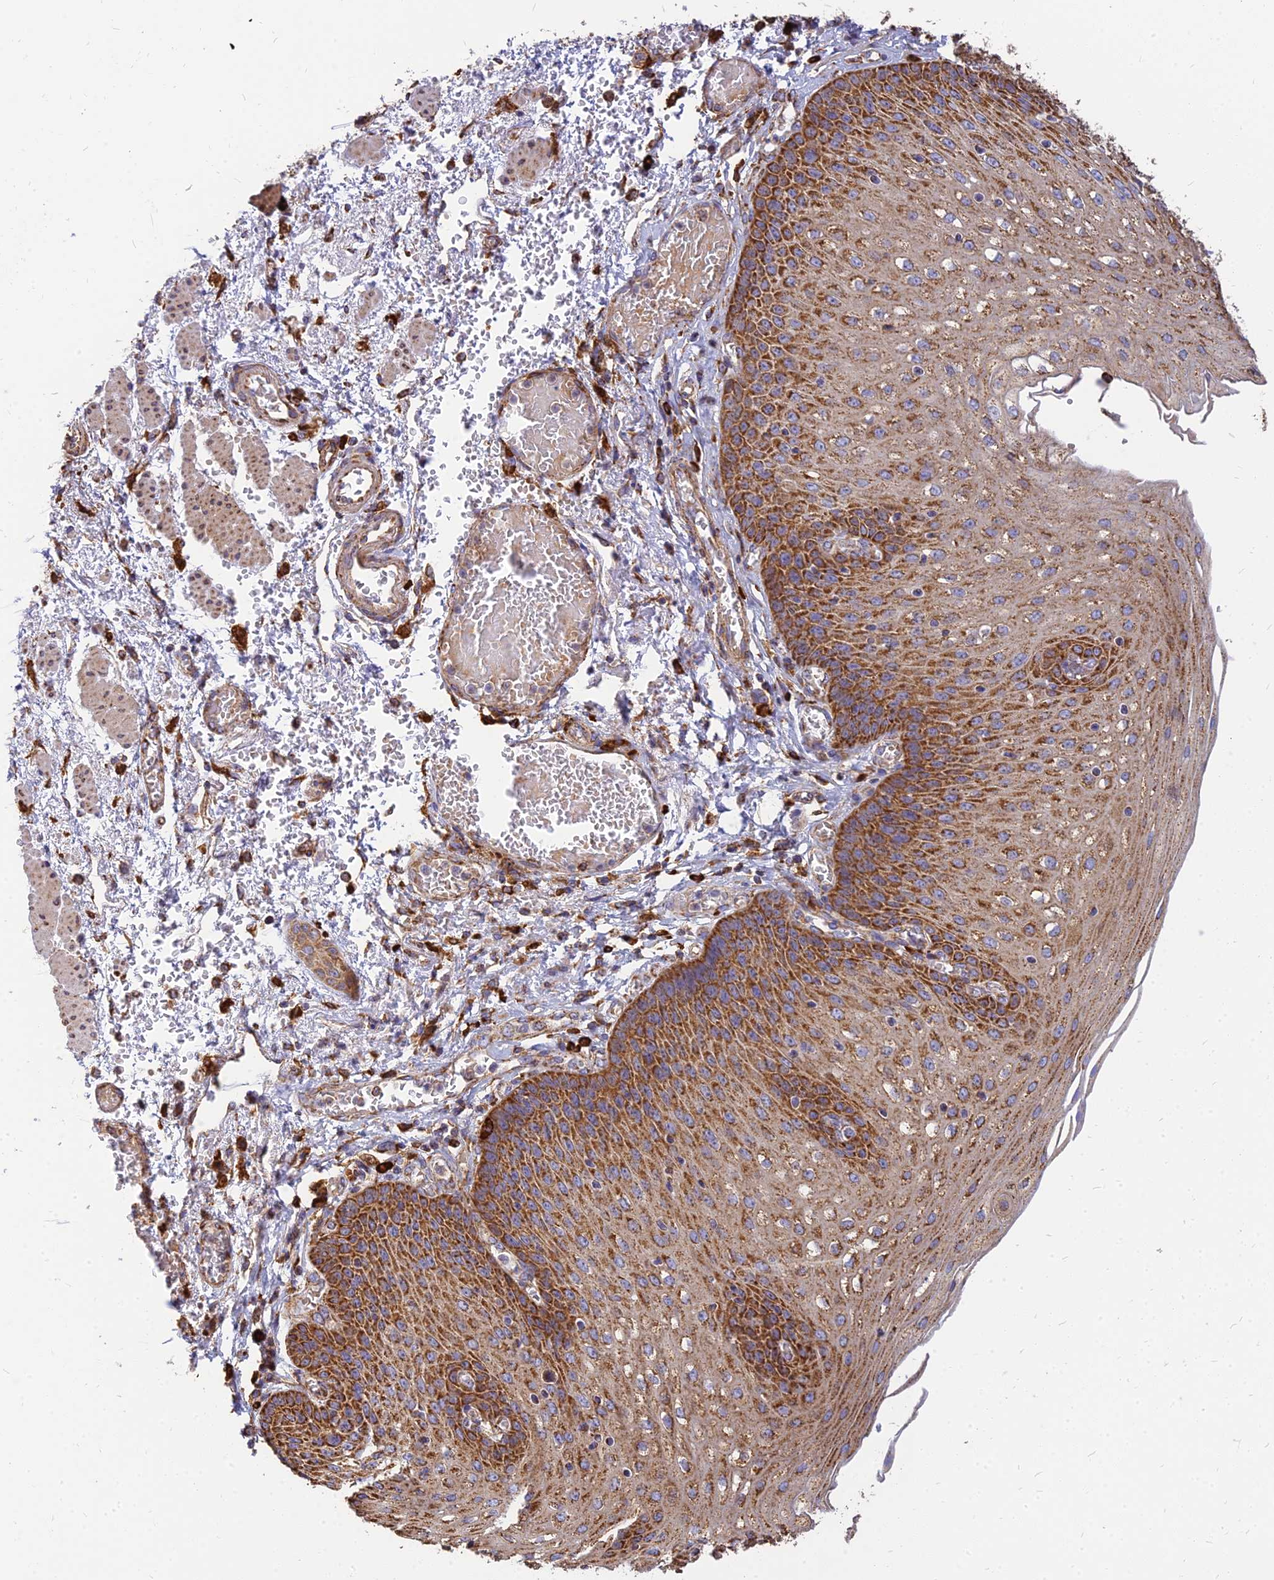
{"staining": {"intensity": "strong", "quantity": ">75%", "location": "cytoplasmic/membranous"}, "tissue": "esophagus", "cell_type": "Squamous epithelial cells", "image_type": "normal", "snomed": [{"axis": "morphology", "description": "Normal tissue, NOS"}, {"axis": "topography", "description": "Esophagus"}], "caption": "Immunohistochemical staining of normal human esophagus displays >75% levels of strong cytoplasmic/membranous protein expression in approximately >75% of squamous epithelial cells.", "gene": "THUMPD2", "patient": {"sex": "male", "age": 81}}